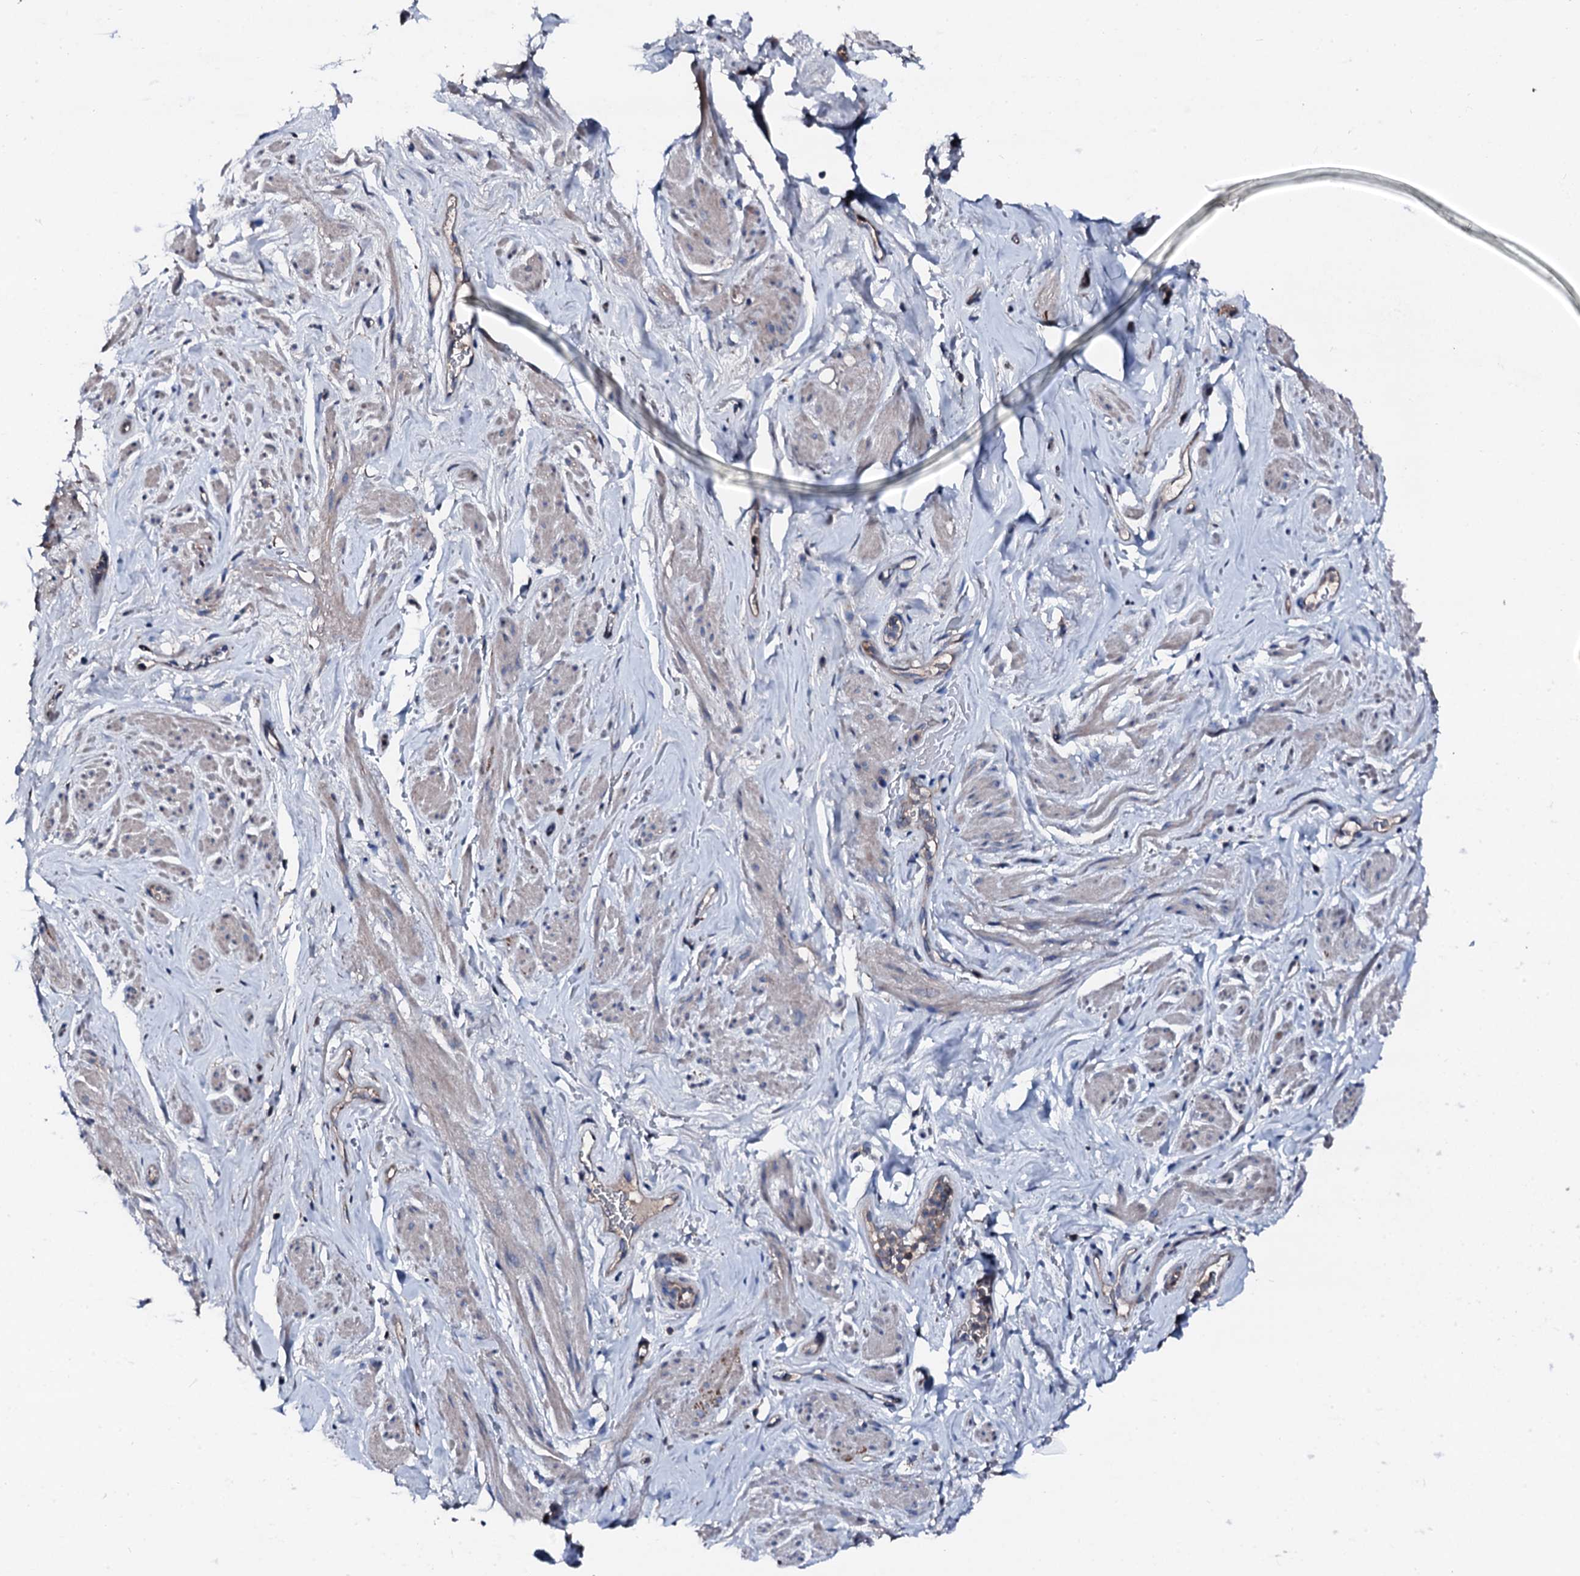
{"staining": {"intensity": "negative", "quantity": "none", "location": "none"}, "tissue": "smooth muscle", "cell_type": "Smooth muscle cells", "image_type": "normal", "snomed": [{"axis": "morphology", "description": "Normal tissue, NOS"}, {"axis": "topography", "description": "Smooth muscle"}, {"axis": "topography", "description": "Peripheral nerve tissue"}], "caption": "Smooth muscle cells show no significant expression in normal smooth muscle. (DAB (3,3'-diaminobenzidine) immunohistochemistry, high magnification).", "gene": "TRAFD1", "patient": {"sex": "male", "age": 69}}